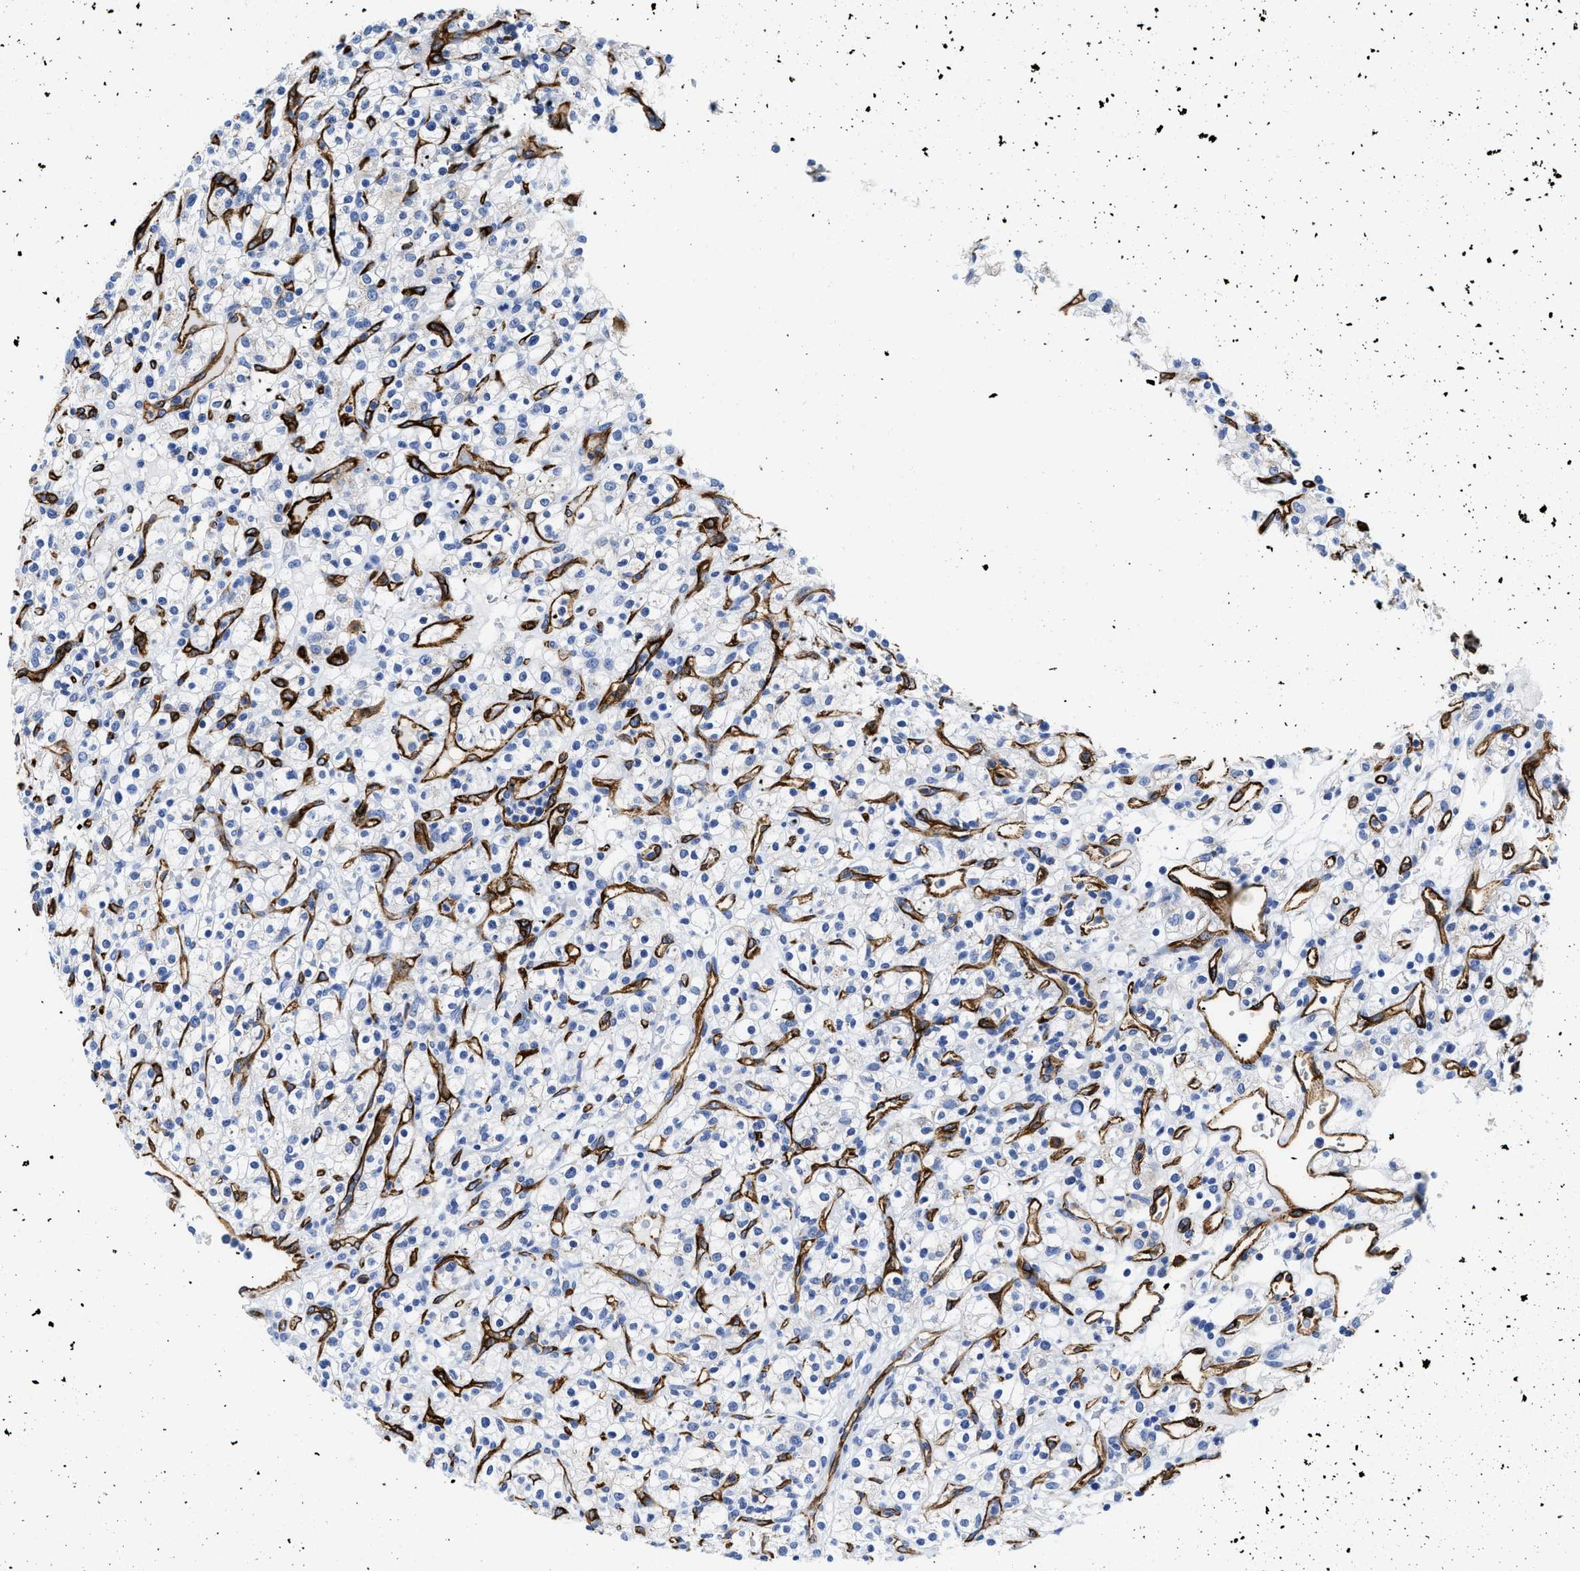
{"staining": {"intensity": "negative", "quantity": "none", "location": "none"}, "tissue": "renal cancer", "cell_type": "Tumor cells", "image_type": "cancer", "snomed": [{"axis": "morphology", "description": "Normal tissue, NOS"}, {"axis": "morphology", "description": "Adenocarcinoma, NOS"}, {"axis": "topography", "description": "Kidney"}], "caption": "Tumor cells show no significant protein positivity in renal adenocarcinoma. (Stains: DAB (3,3'-diaminobenzidine) IHC with hematoxylin counter stain, Microscopy: brightfield microscopy at high magnification).", "gene": "TVP23B", "patient": {"sex": "female", "age": 72}}